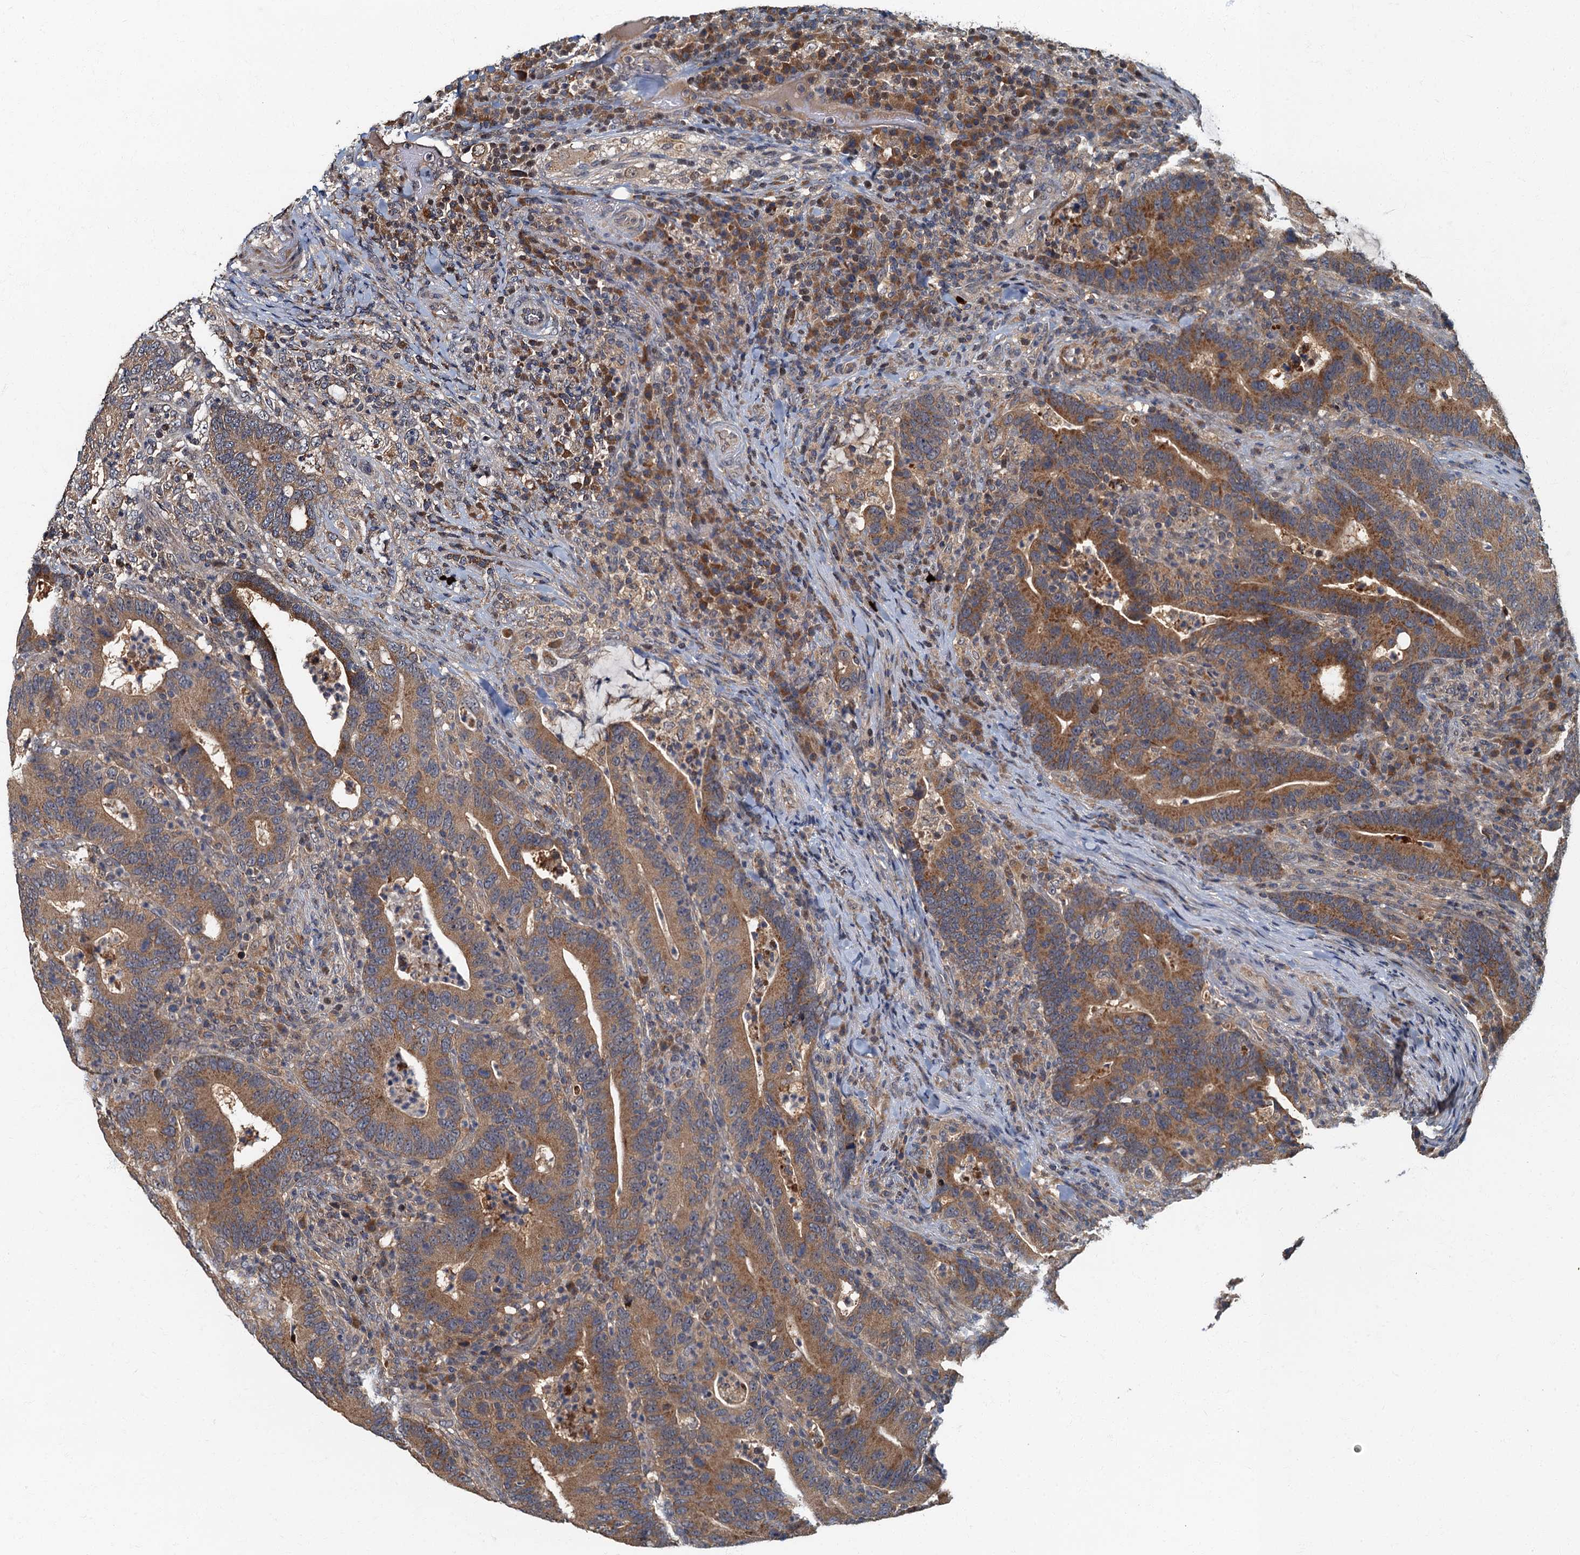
{"staining": {"intensity": "moderate", "quantity": ">75%", "location": "cytoplasmic/membranous"}, "tissue": "colorectal cancer", "cell_type": "Tumor cells", "image_type": "cancer", "snomed": [{"axis": "morphology", "description": "Adenocarcinoma, NOS"}, {"axis": "topography", "description": "Colon"}], "caption": "IHC (DAB (3,3'-diaminobenzidine)) staining of colorectal adenocarcinoma reveals moderate cytoplasmic/membranous protein expression in approximately >75% of tumor cells.", "gene": "WDCP", "patient": {"sex": "female", "age": 66}}